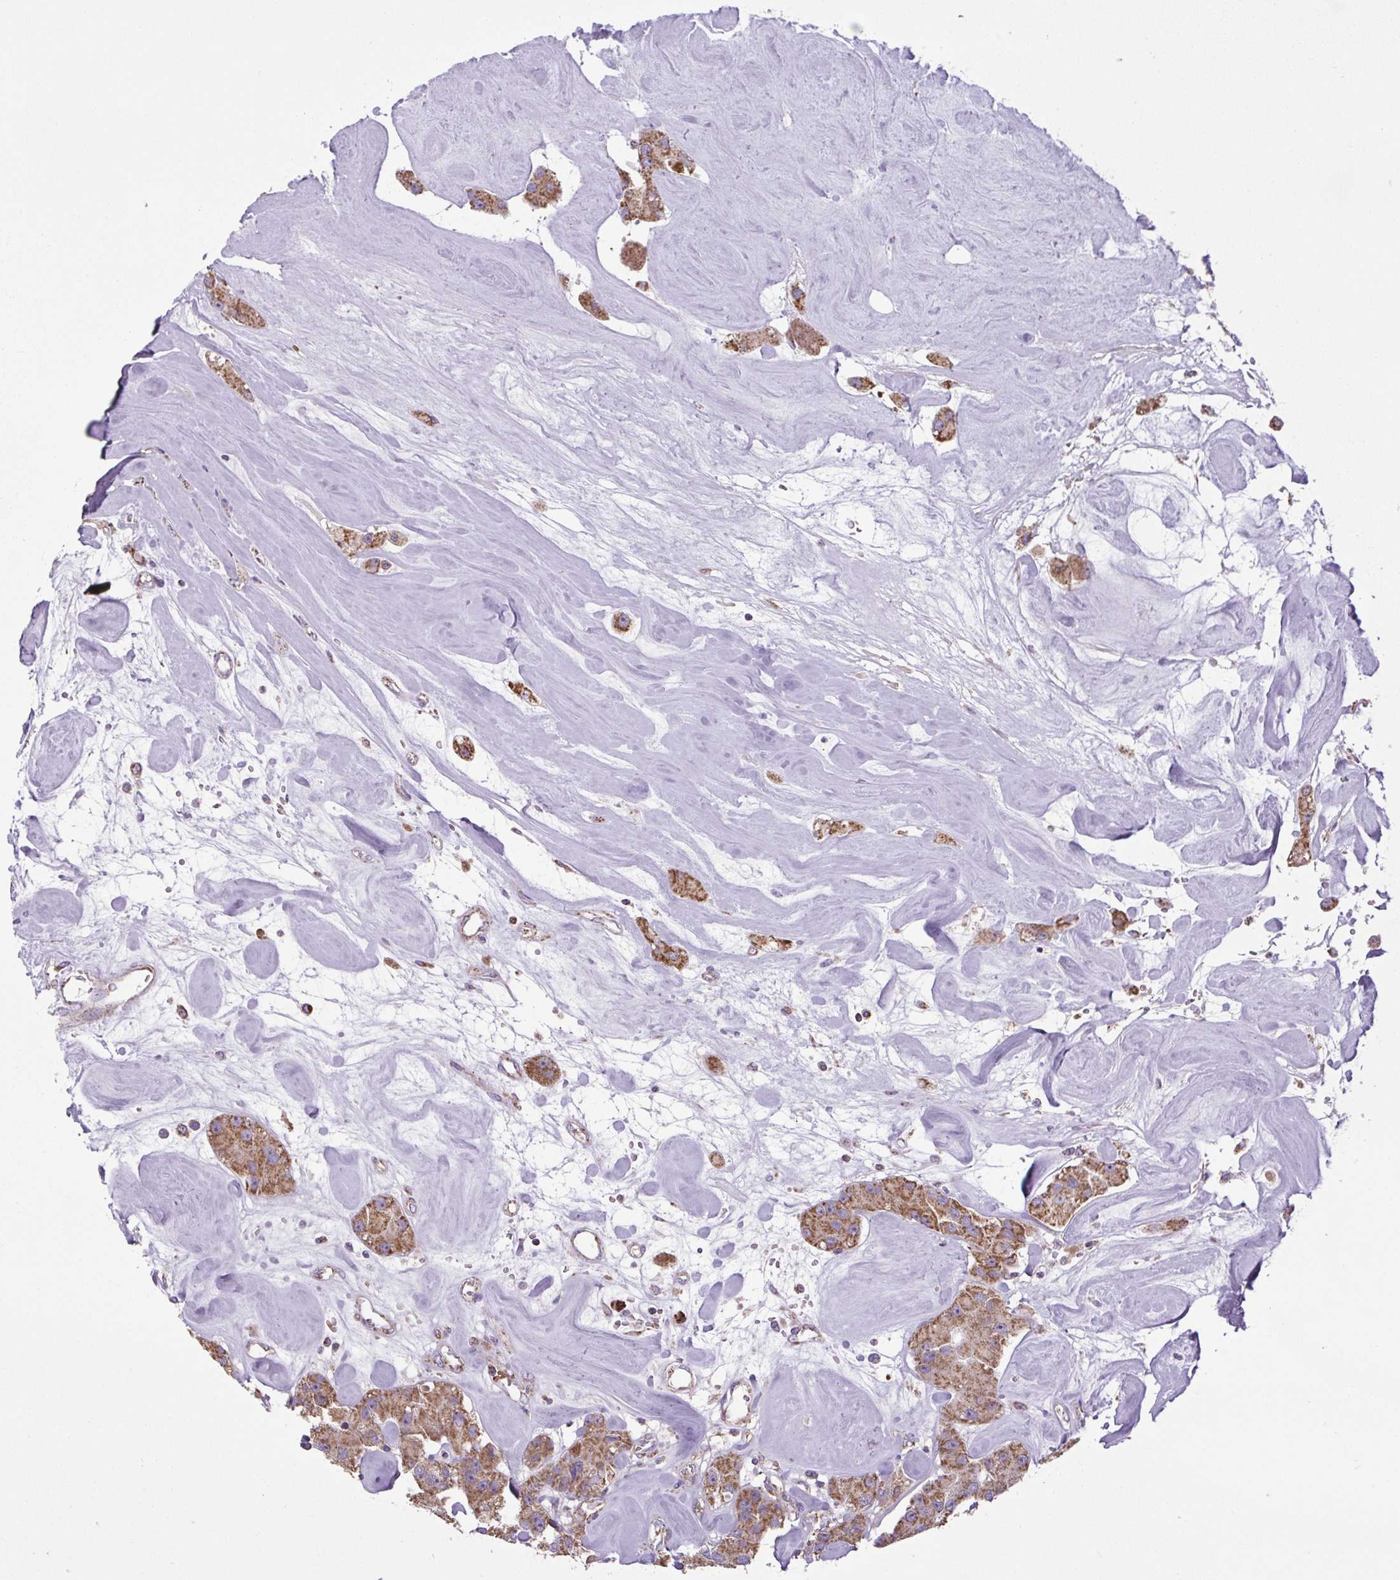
{"staining": {"intensity": "strong", "quantity": ">75%", "location": "cytoplasmic/membranous"}, "tissue": "carcinoid", "cell_type": "Tumor cells", "image_type": "cancer", "snomed": [{"axis": "morphology", "description": "Carcinoid, malignant, NOS"}, {"axis": "topography", "description": "Pancreas"}], "caption": "Human carcinoid (malignant) stained with a protein marker reveals strong staining in tumor cells.", "gene": "PLCG1", "patient": {"sex": "male", "age": 41}}